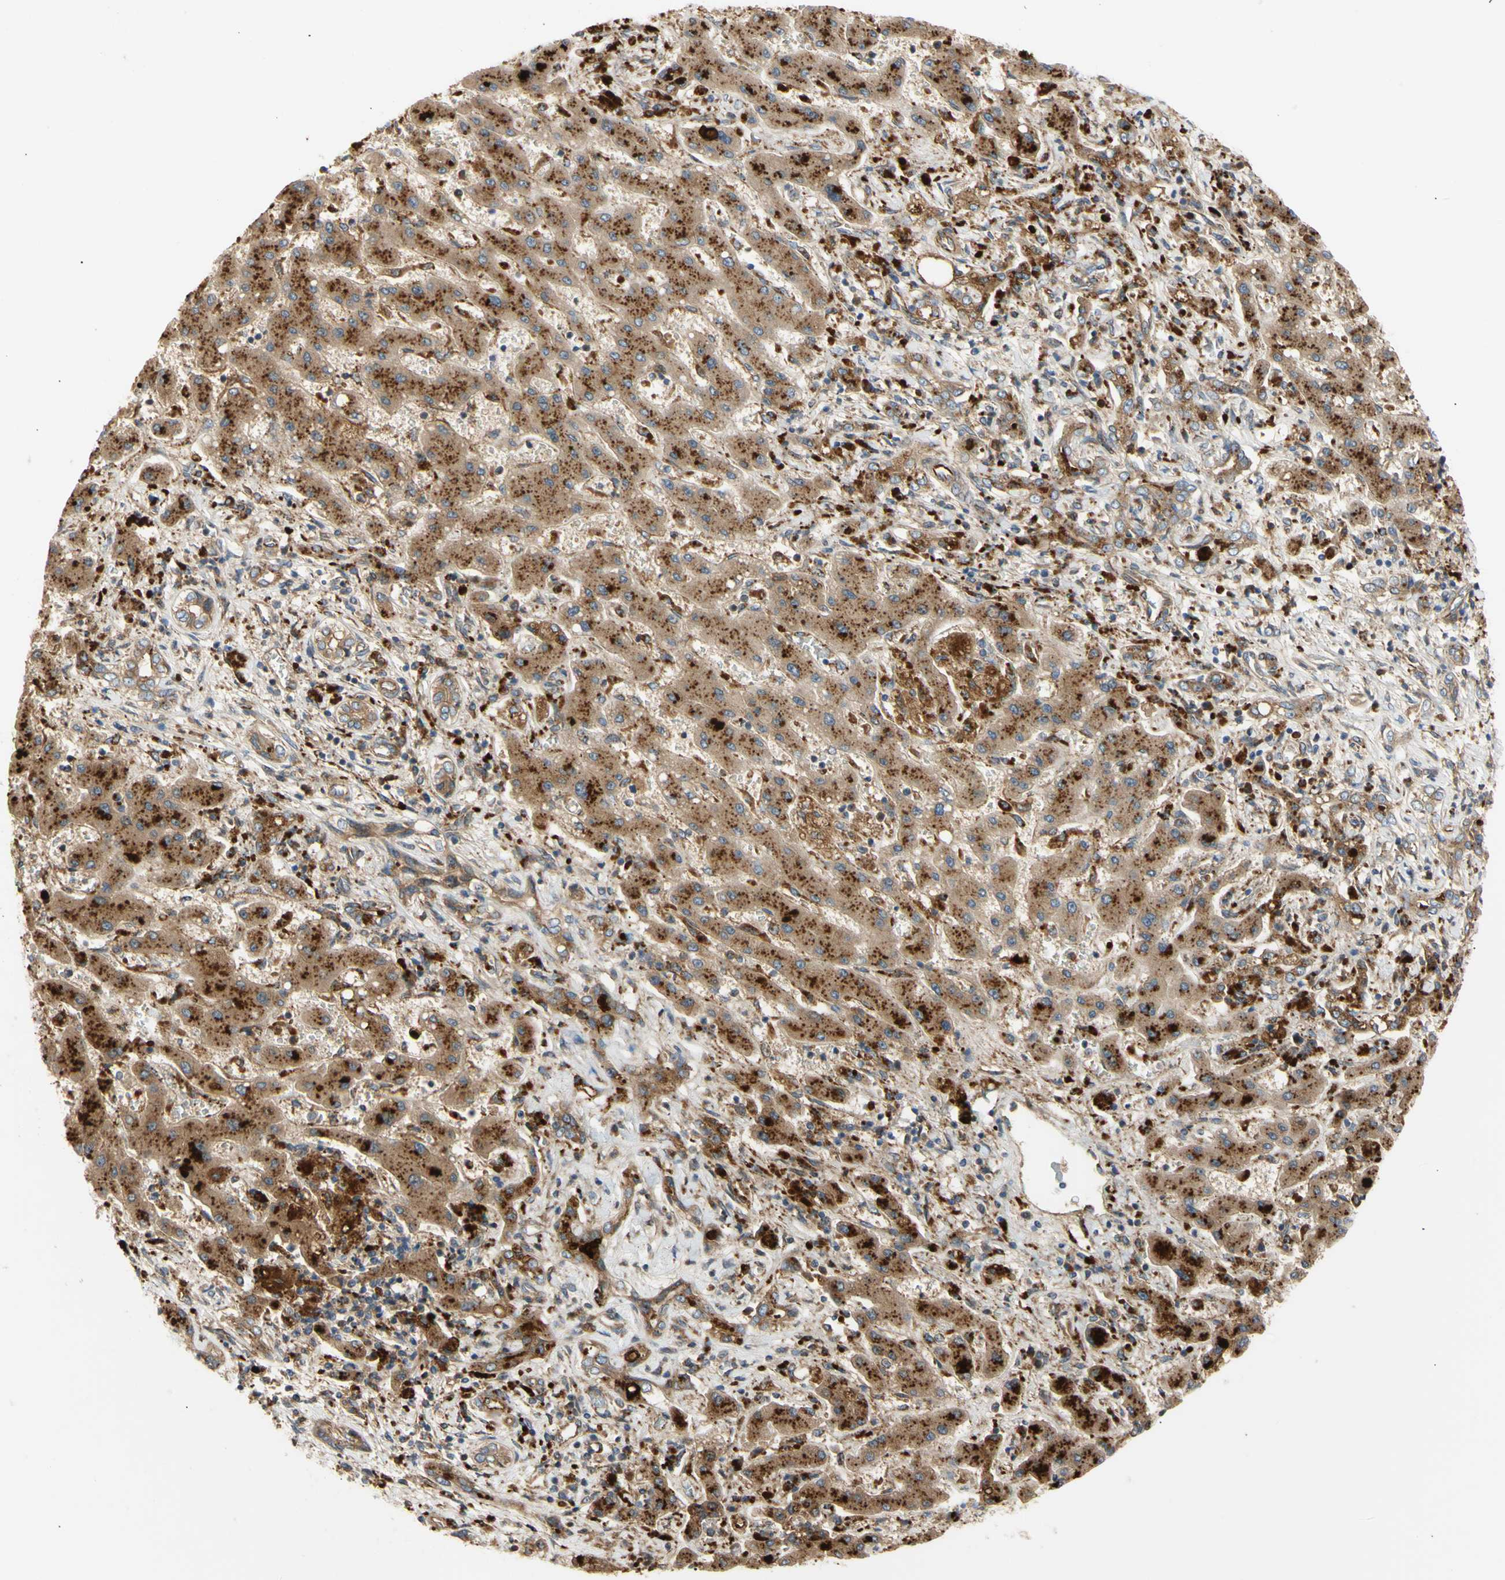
{"staining": {"intensity": "moderate", "quantity": ">75%", "location": "cytoplasmic/membranous"}, "tissue": "liver cancer", "cell_type": "Tumor cells", "image_type": "cancer", "snomed": [{"axis": "morphology", "description": "Cholangiocarcinoma"}, {"axis": "topography", "description": "Liver"}], "caption": "Immunohistochemistry image of human liver cholangiocarcinoma stained for a protein (brown), which reveals medium levels of moderate cytoplasmic/membranous staining in approximately >75% of tumor cells.", "gene": "TUBG2", "patient": {"sex": "male", "age": 50}}